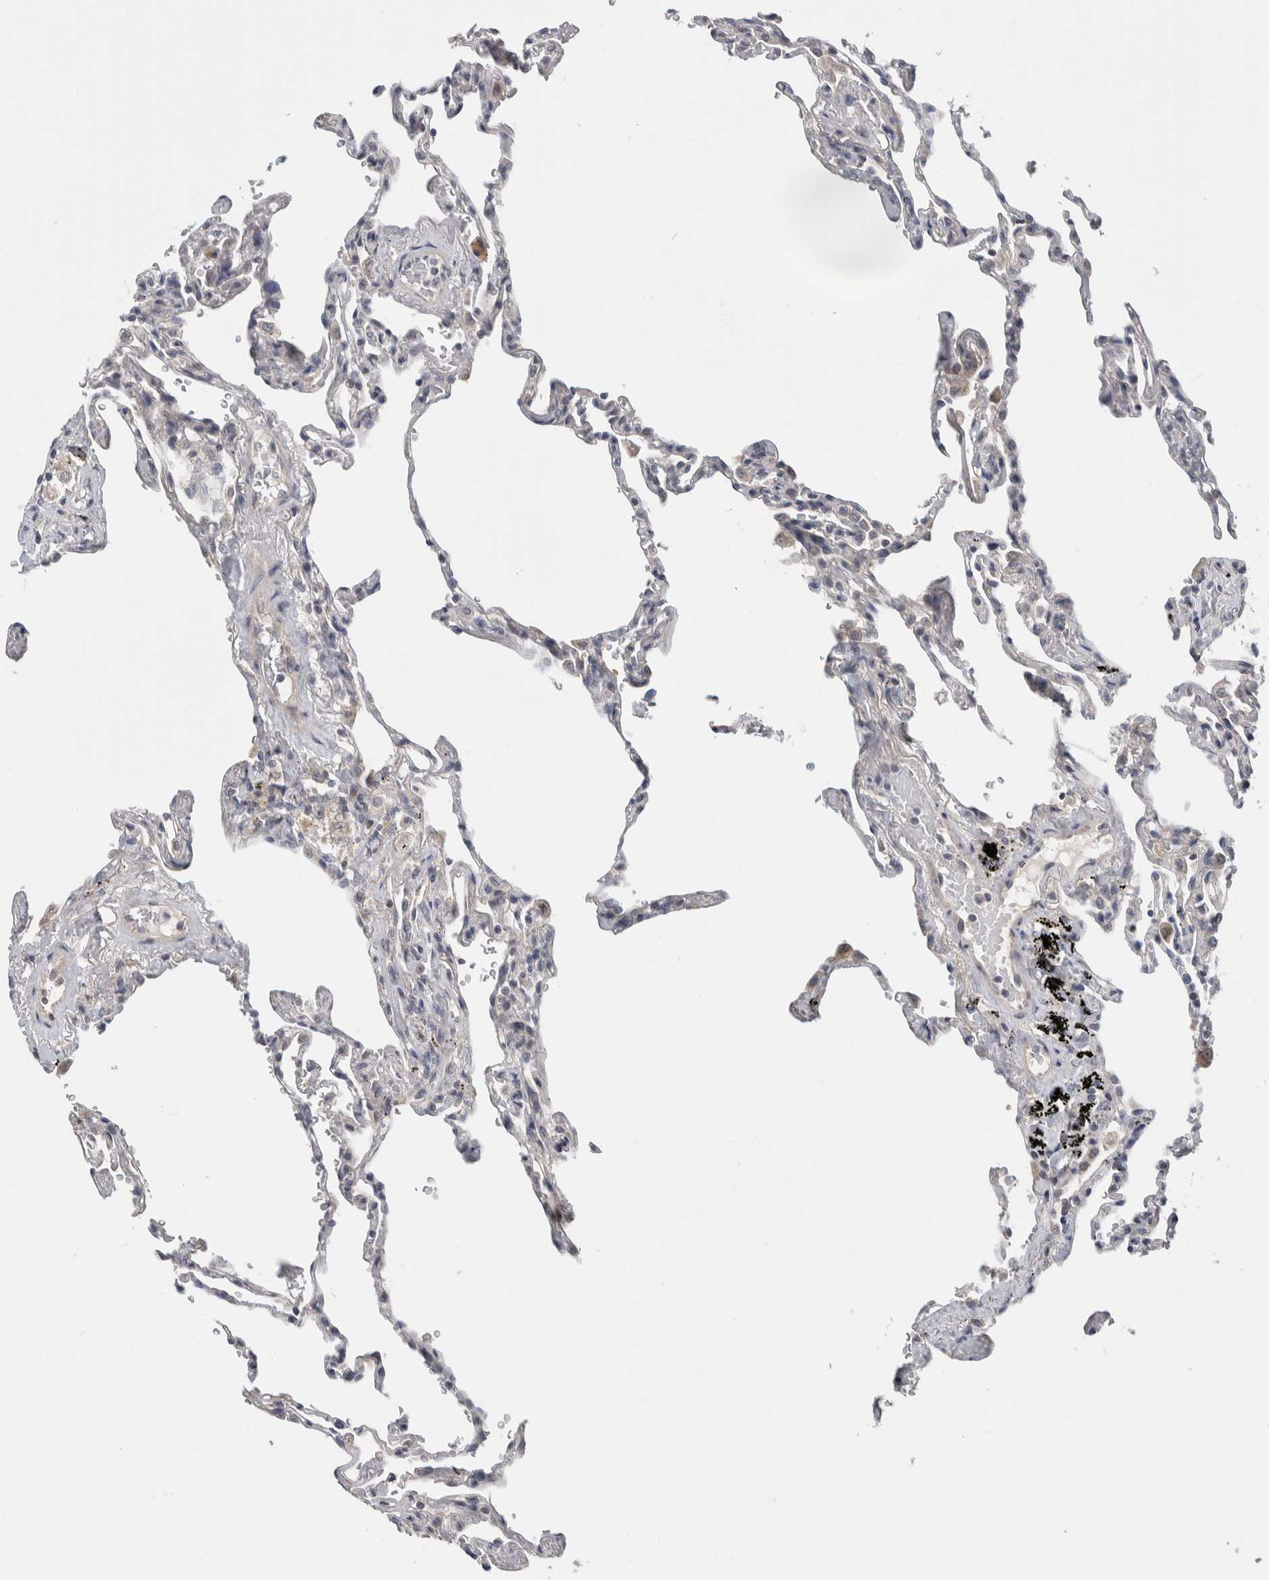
{"staining": {"intensity": "negative", "quantity": "none", "location": "none"}, "tissue": "lung", "cell_type": "Alveolar cells", "image_type": "normal", "snomed": [{"axis": "morphology", "description": "Normal tissue, NOS"}, {"axis": "topography", "description": "Lung"}], "caption": "Human lung stained for a protein using immunohistochemistry reveals no positivity in alveolar cells.", "gene": "SHPK", "patient": {"sex": "male", "age": 59}}